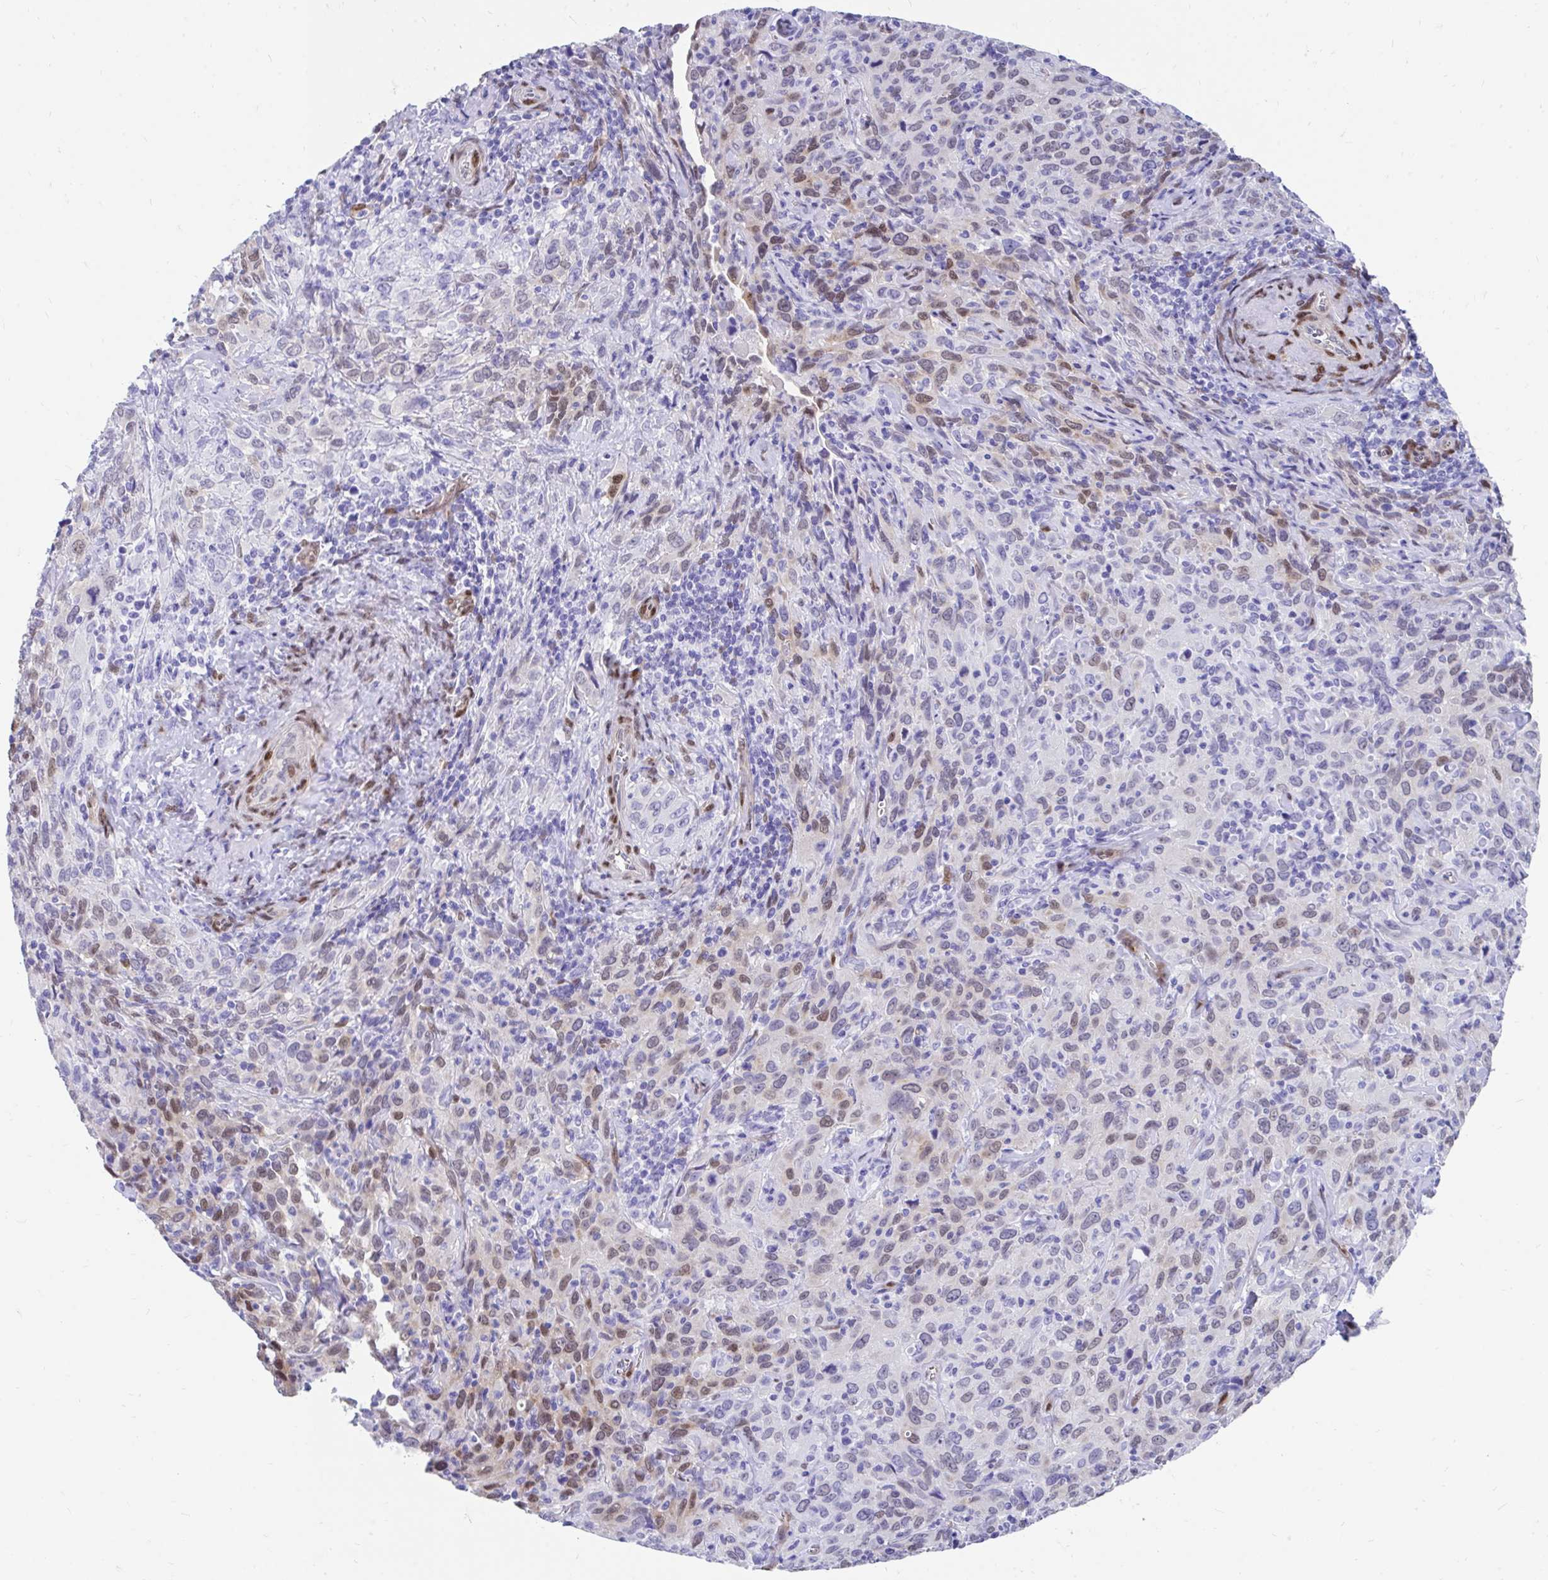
{"staining": {"intensity": "weak", "quantity": "<25%", "location": "nuclear"}, "tissue": "cervical cancer", "cell_type": "Tumor cells", "image_type": "cancer", "snomed": [{"axis": "morphology", "description": "Normal tissue, NOS"}, {"axis": "morphology", "description": "Squamous cell carcinoma, NOS"}, {"axis": "topography", "description": "Cervix"}], "caption": "Human cervical cancer stained for a protein using immunohistochemistry displays no positivity in tumor cells.", "gene": "RBPMS", "patient": {"sex": "female", "age": 51}}